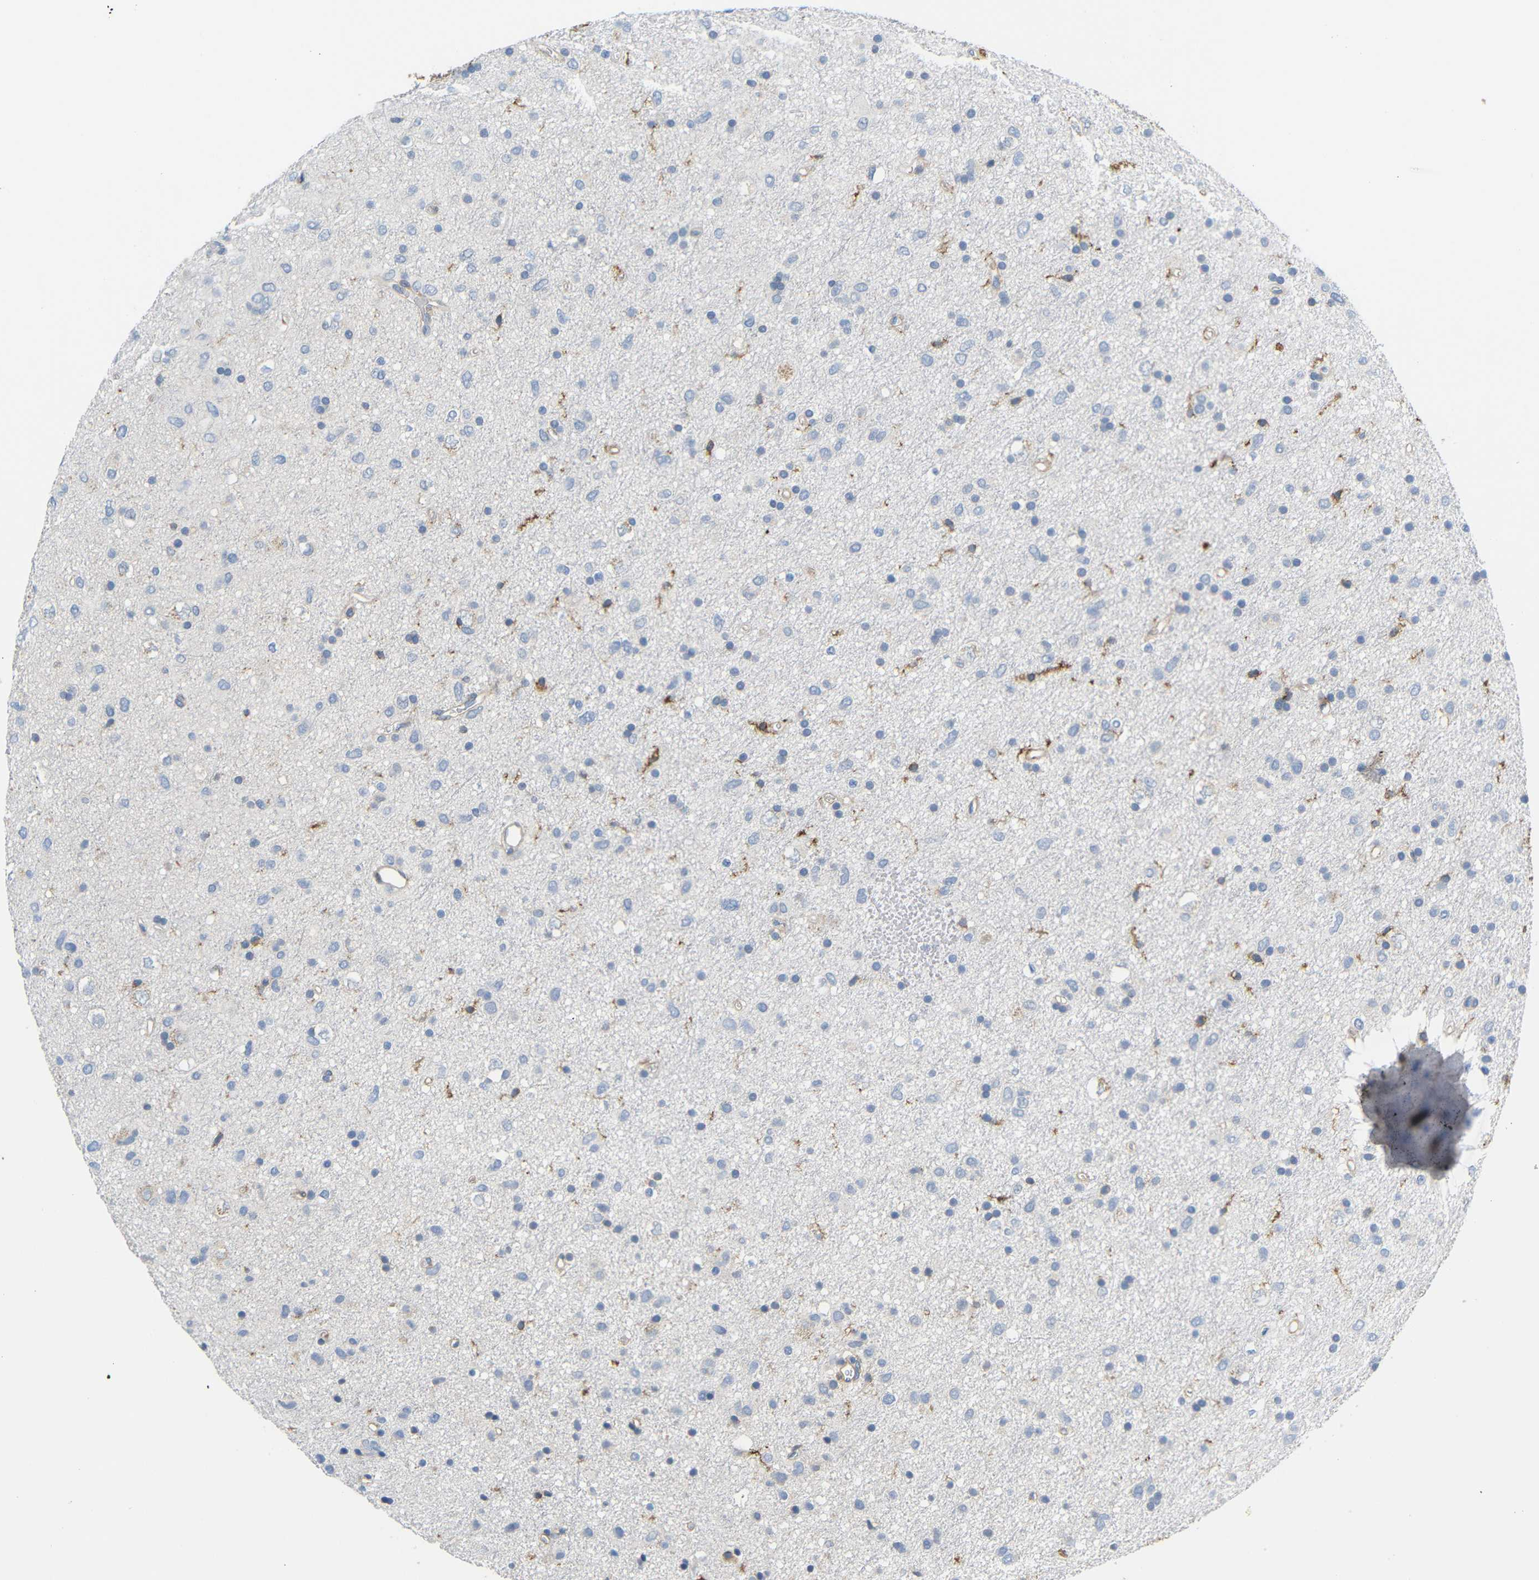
{"staining": {"intensity": "negative", "quantity": "none", "location": "none"}, "tissue": "glioma", "cell_type": "Tumor cells", "image_type": "cancer", "snomed": [{"axis": "morphology", "description": "Glioma, malignant, Low grade"}, {"axis": "topography", "description": "Brain"}], "caption": "The IHC micrograph has no significant positivity in tumor cells of glioma tissue. Brightfield microscopy of immunohistochemistry stained with DAB (3,3'-diaminobenzidine) (brown) and hematoxylin (blue), captured at high magnification.", "gene": "HLA-DQB1", "patient": {"sex": "male", "age": 77}}